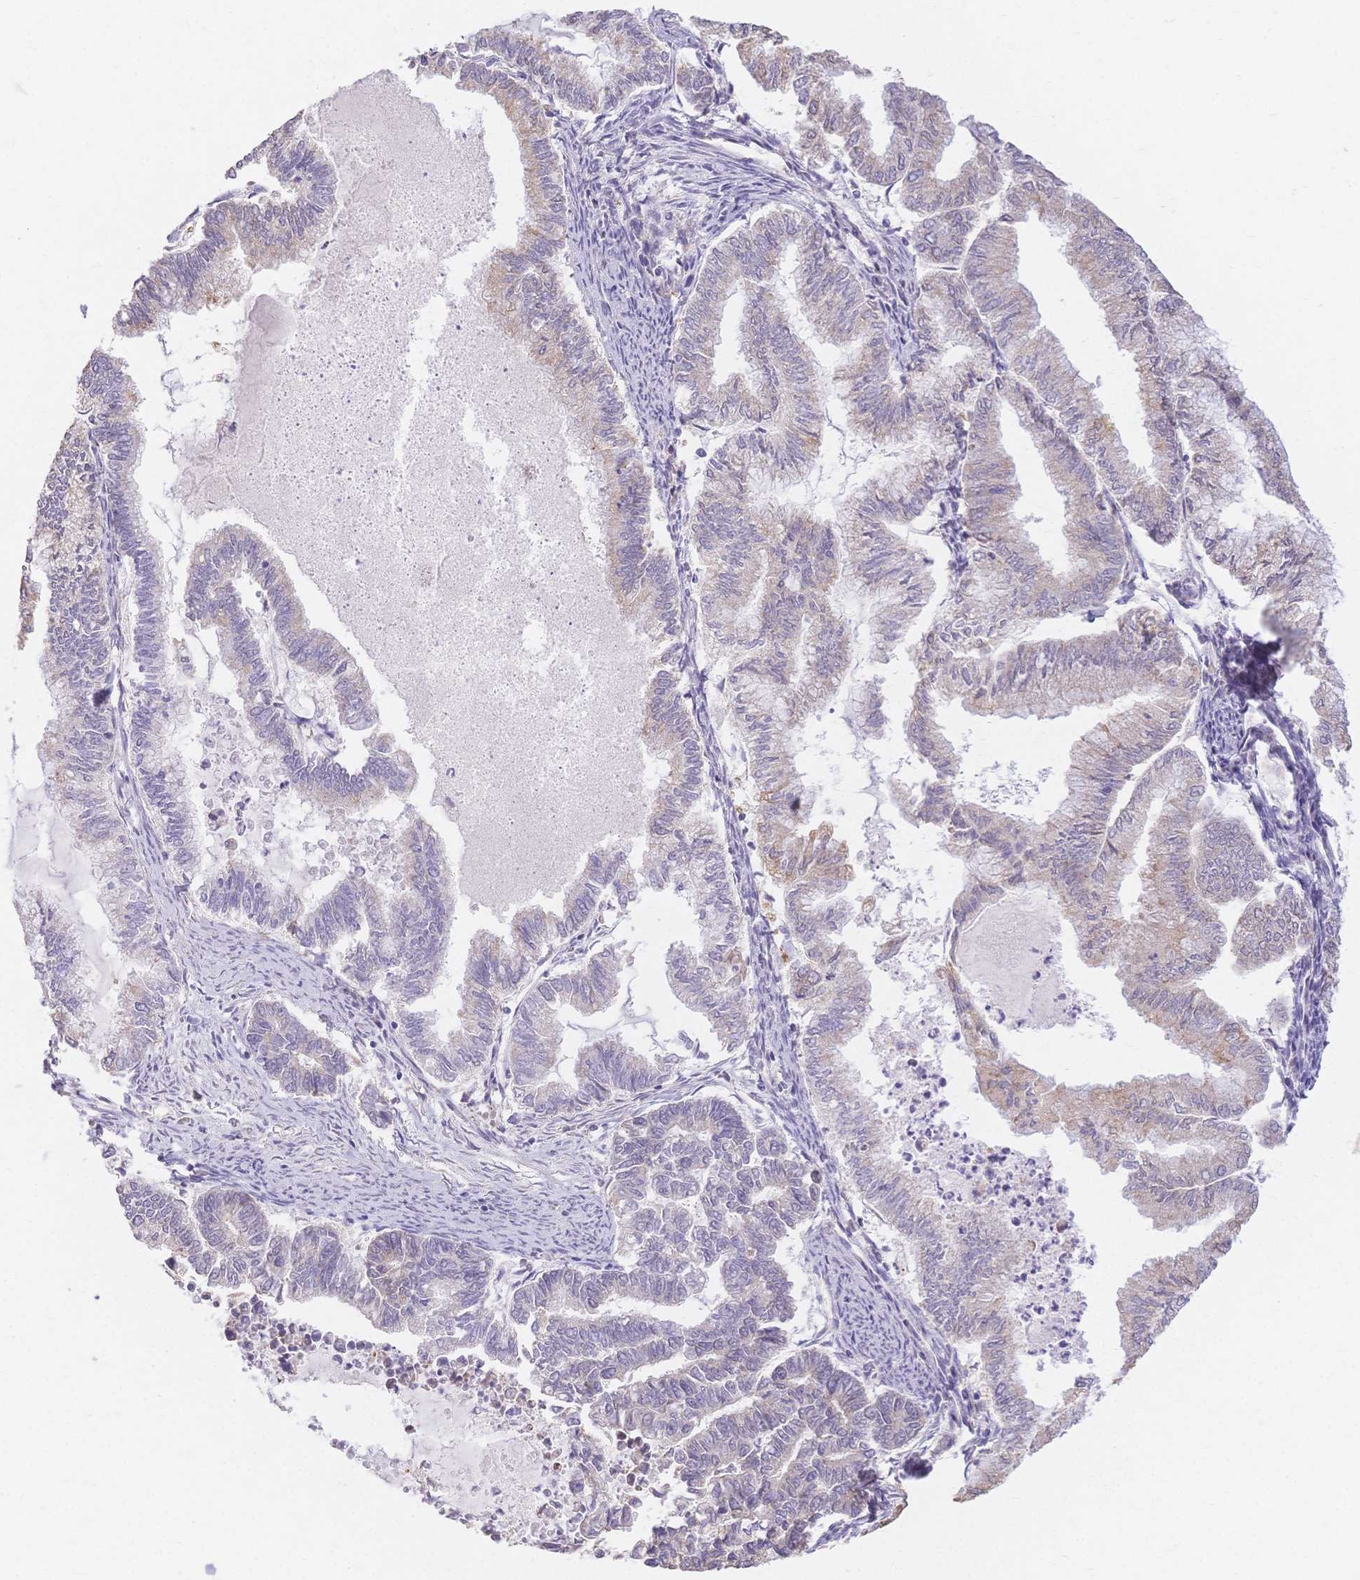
{"staining": {"intensity": "weak", "quantity": "<25%", "location": "cytoplasmic/membranous"}, "tissue": "endometrial cancer", "cell_type": "Tumor cells", "image_type": "cancer", "snomed": [{"axis": "morphology", "description": "Adenocarcinoma, NOS"}, {"axis": "topography", "description": "Endometrium"}], "caption": "Human endometrial adenocarcinoma stained for a protein using immunohistochemistry shows no expression in tumor cells.", "gene": "HS3ST5", "patient": {"sex": "female", "age": 79}}